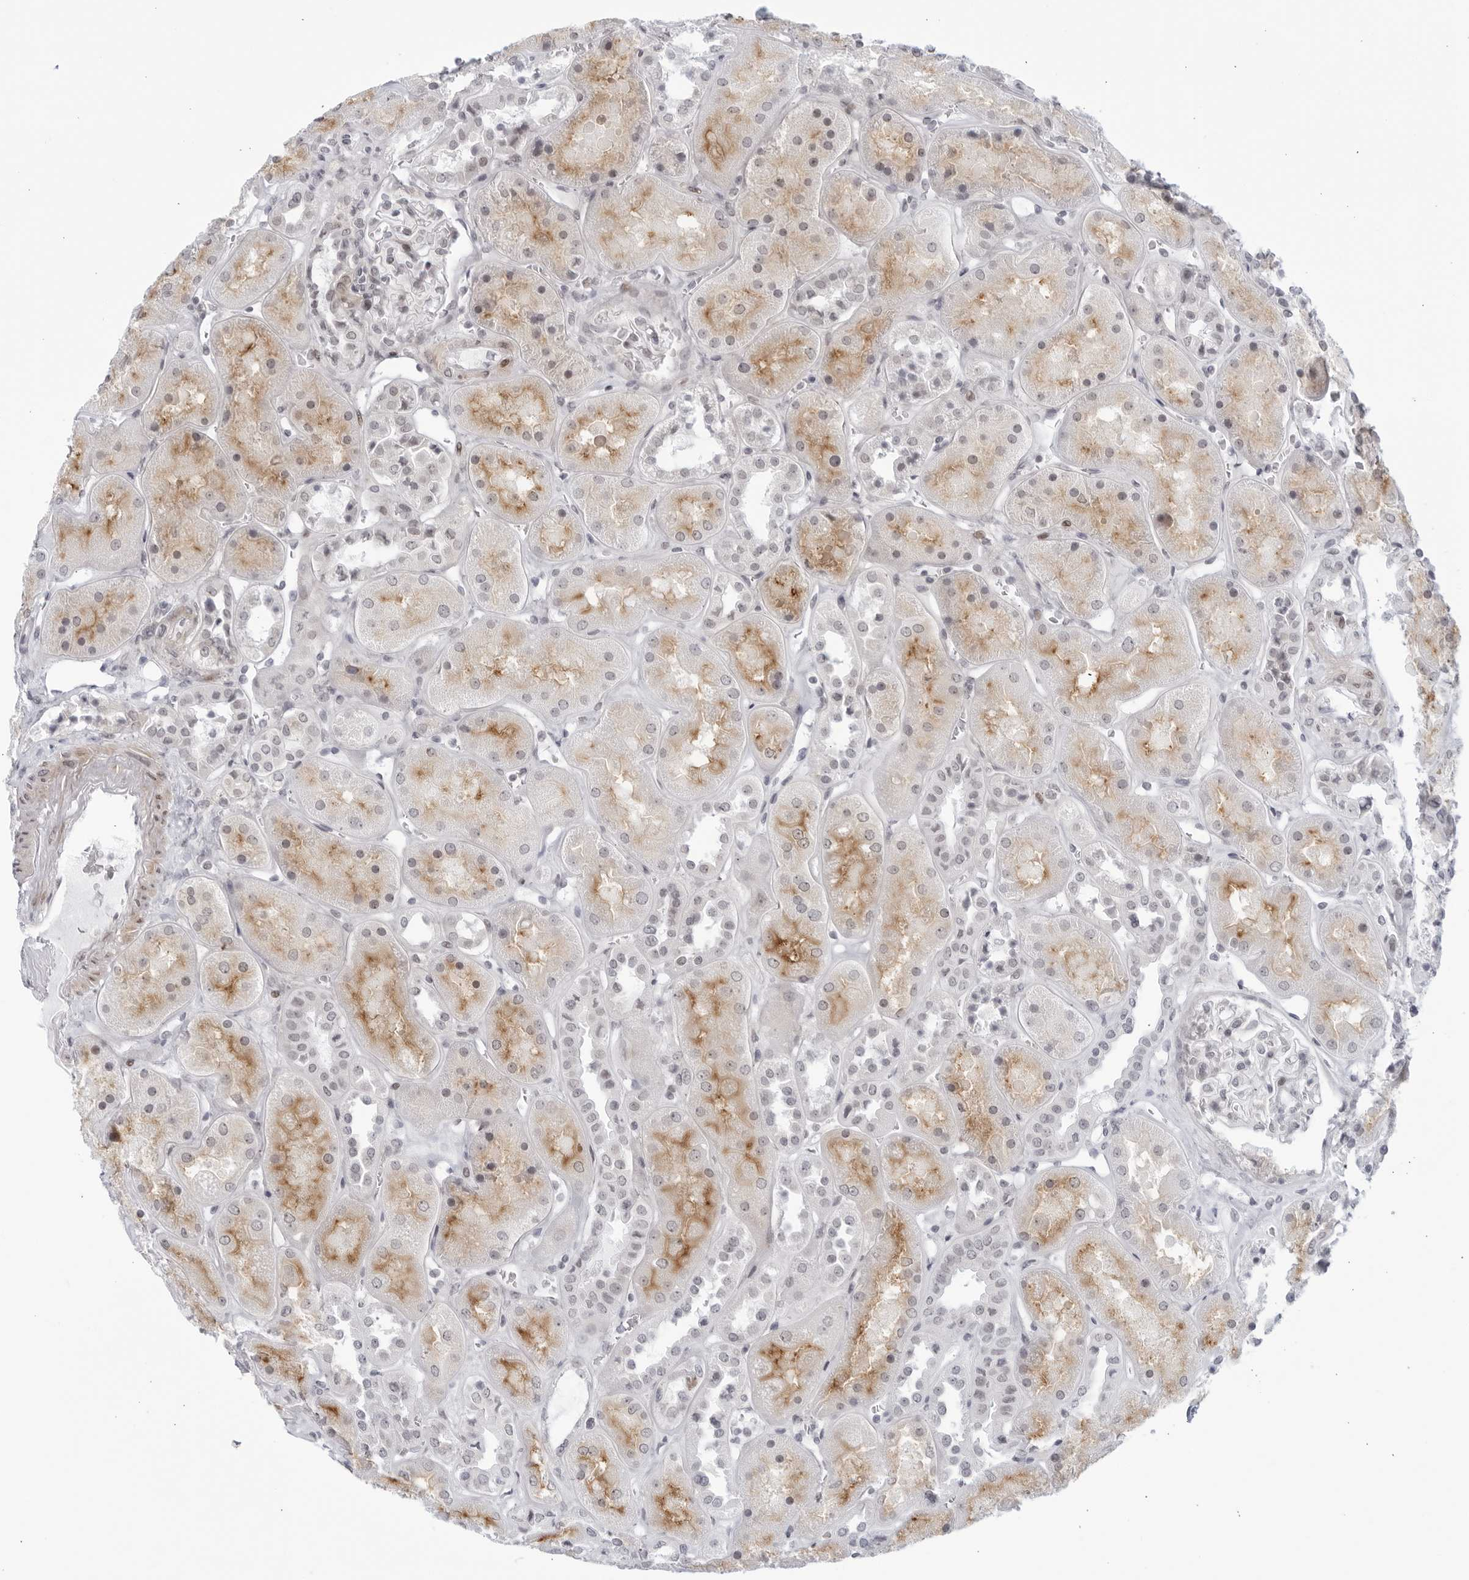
{"staining": {"intensity": "negative", "quantity": "none", "location": "none"}, "tissue": "kidney", "cell_type": "Cells in glomeruli", "image_type": "normal", "snomed": [{"axis": "morphology", "description": "Normal tissue, NOS"}, {"axis": "topography", "description": "Kidney"}], "caption": "An image of human kidney is negative for staining in cells in glomeruli. (Immunohistochemistry (ihc), brightfield microscopy, high magnification).", "gene": "WDTC1", "patient": {"sex": "male", "age": 70}}